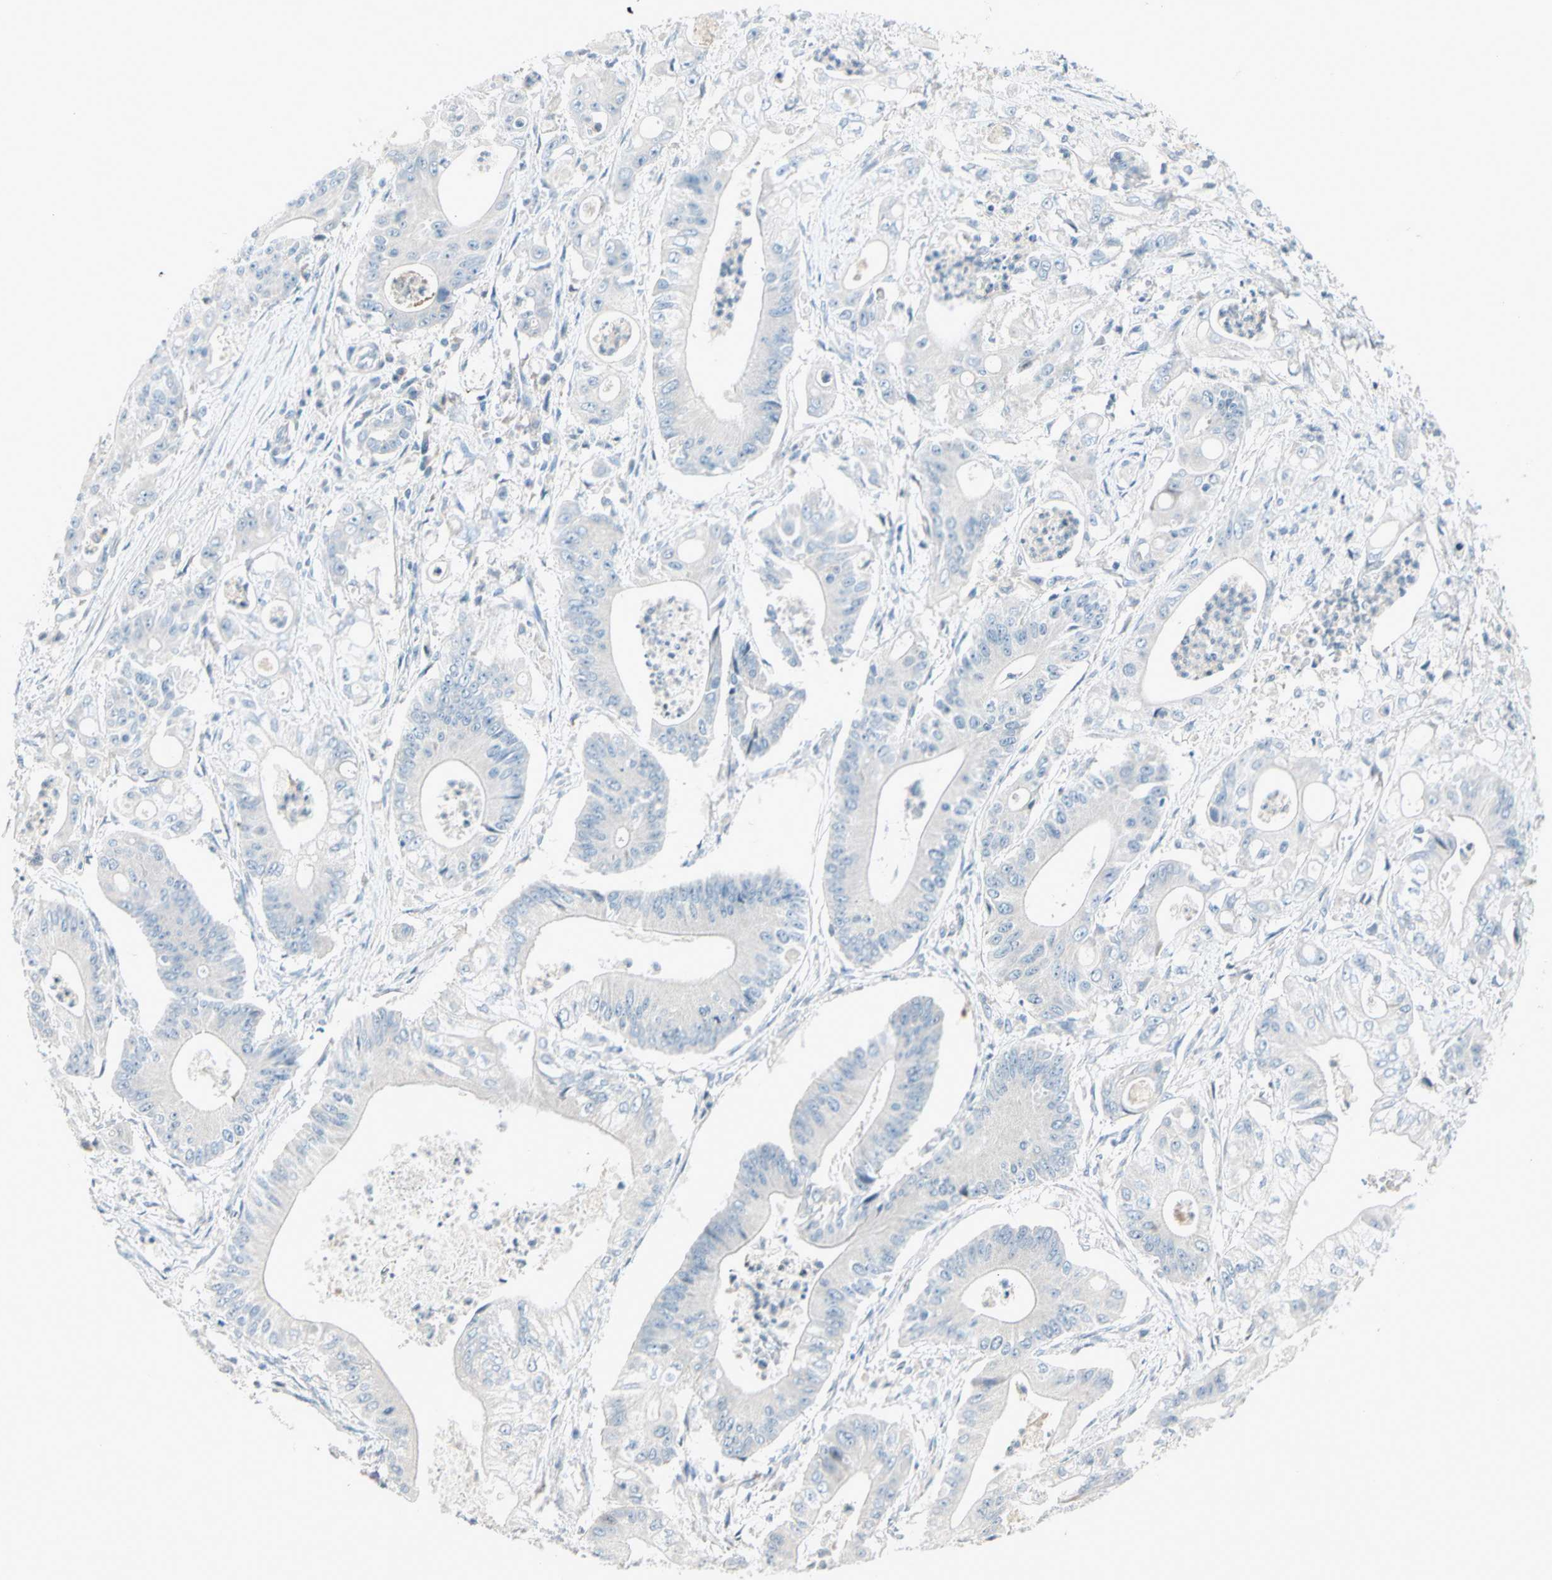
{"staining": {"intensity": "negative", "quantity": "none", "location": "none"}, "tissue": "pancreatic cancer", "cell_type": "Tumor cells", "image_type": "cancer", "snomed": [{"axis": "morphology", "description": "Normal tissue, NOS"}, {"axis": "topography", "description": "Lymph node"}], "caption": "A high-resolution histopathology image shows immunohistochemistry staining of pancreatic cancer, which demonstrates no significant positivity in tumor cells. (Immunohistochemistry, brightfield microscopy, high magnification).", "gene": "CYP2E1", "patient": {"sex": "male", "age": 62}}